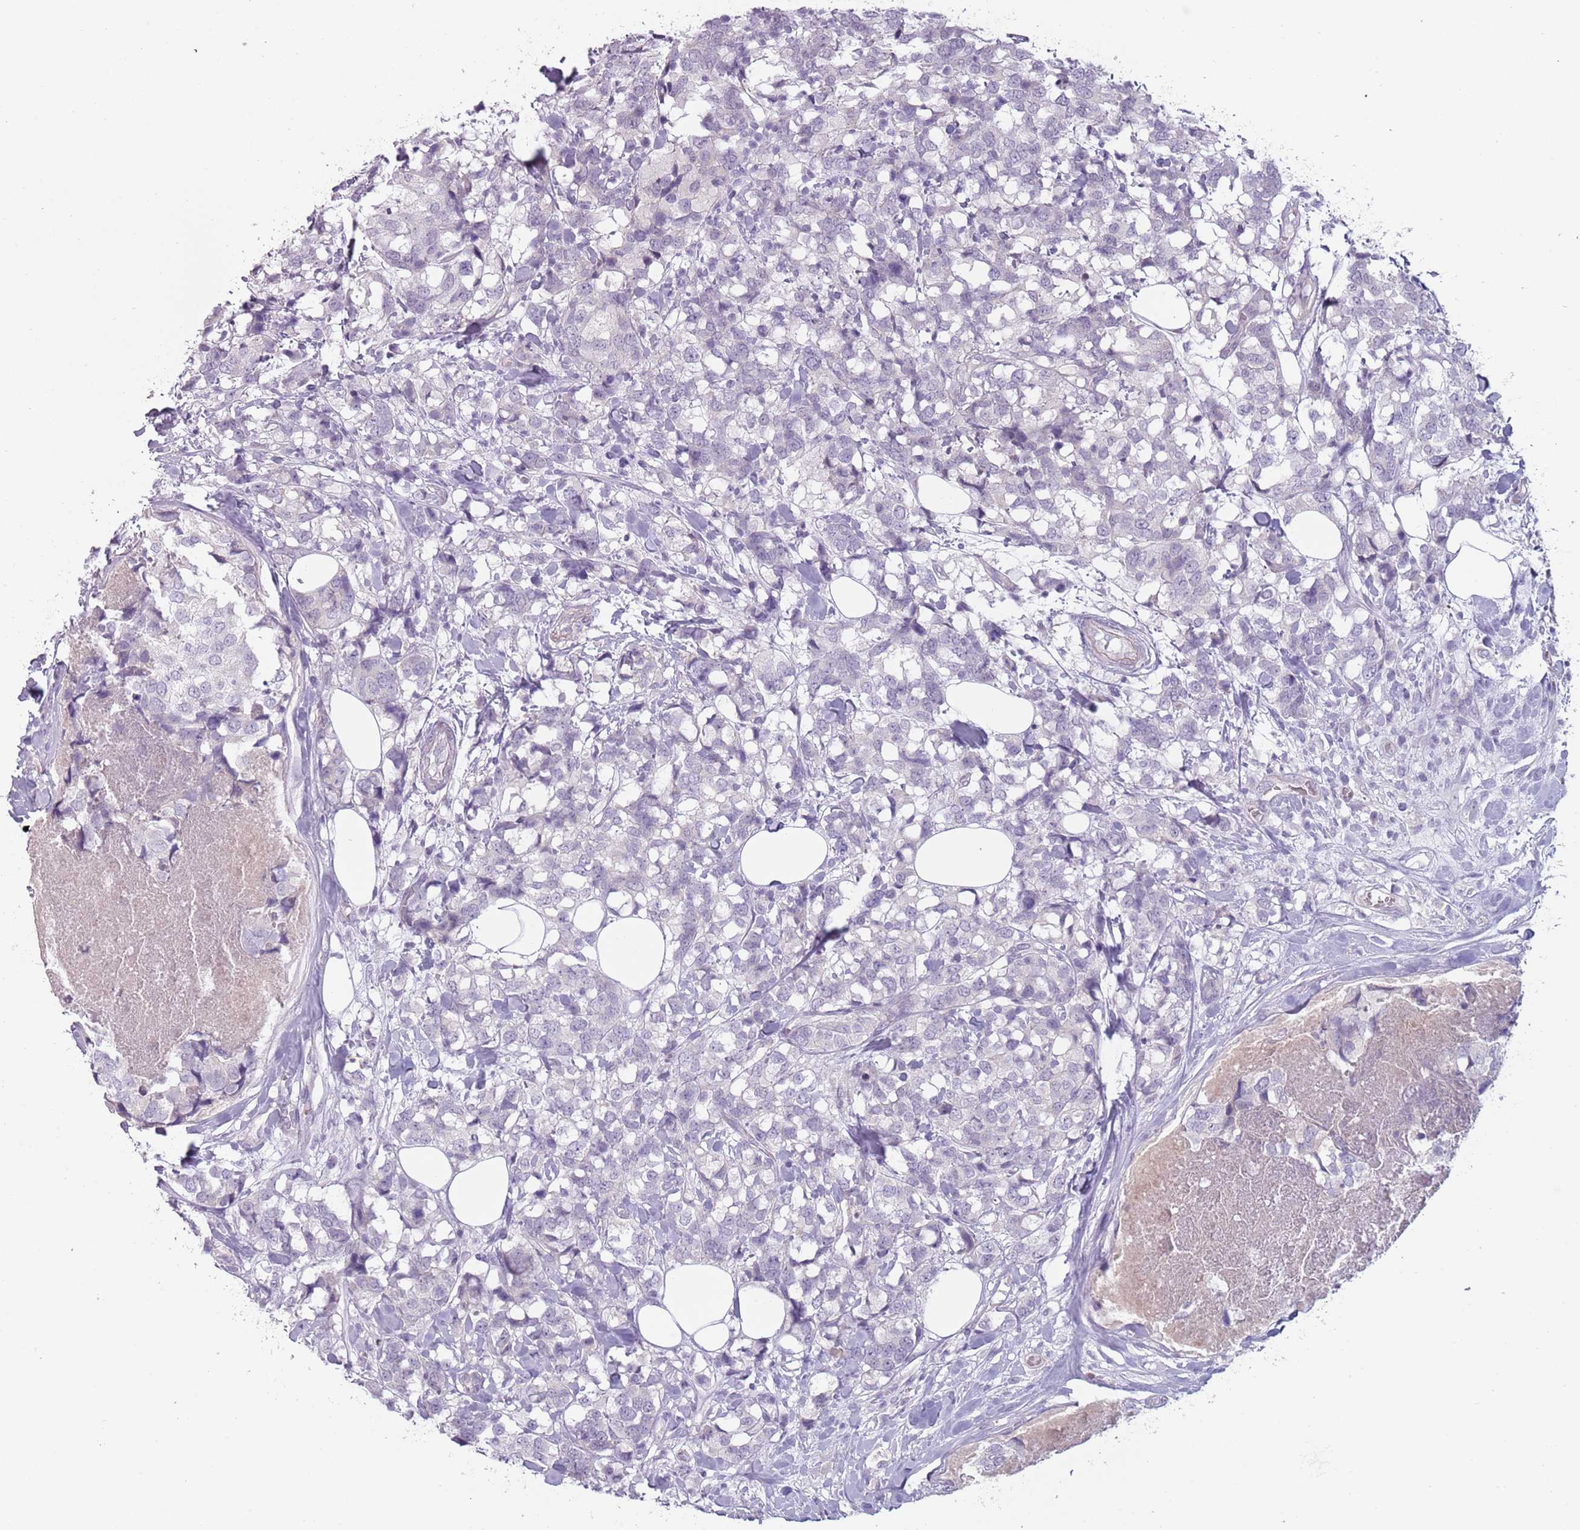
{"staining": {"intensity": "negative", "quantity": "none", "location": "none"}, "tissue": "breast cancer", "cell_type": "Tumor cells", "image_type": "cancer", "snomed": [{"axis": "morphology", "description": "Lobular carcinoma"}, {"axis": "topography", "description": "Breast"}], "caption": "The histopathology image reveals no staining of tumor cells in breast lobular carcinoma. The staining is performed using DAB brown chromogen with nuclei counter-stained in using hematoxylin.", "gene": "RFX2", "patient": {"sex": "female", "age": 59}}